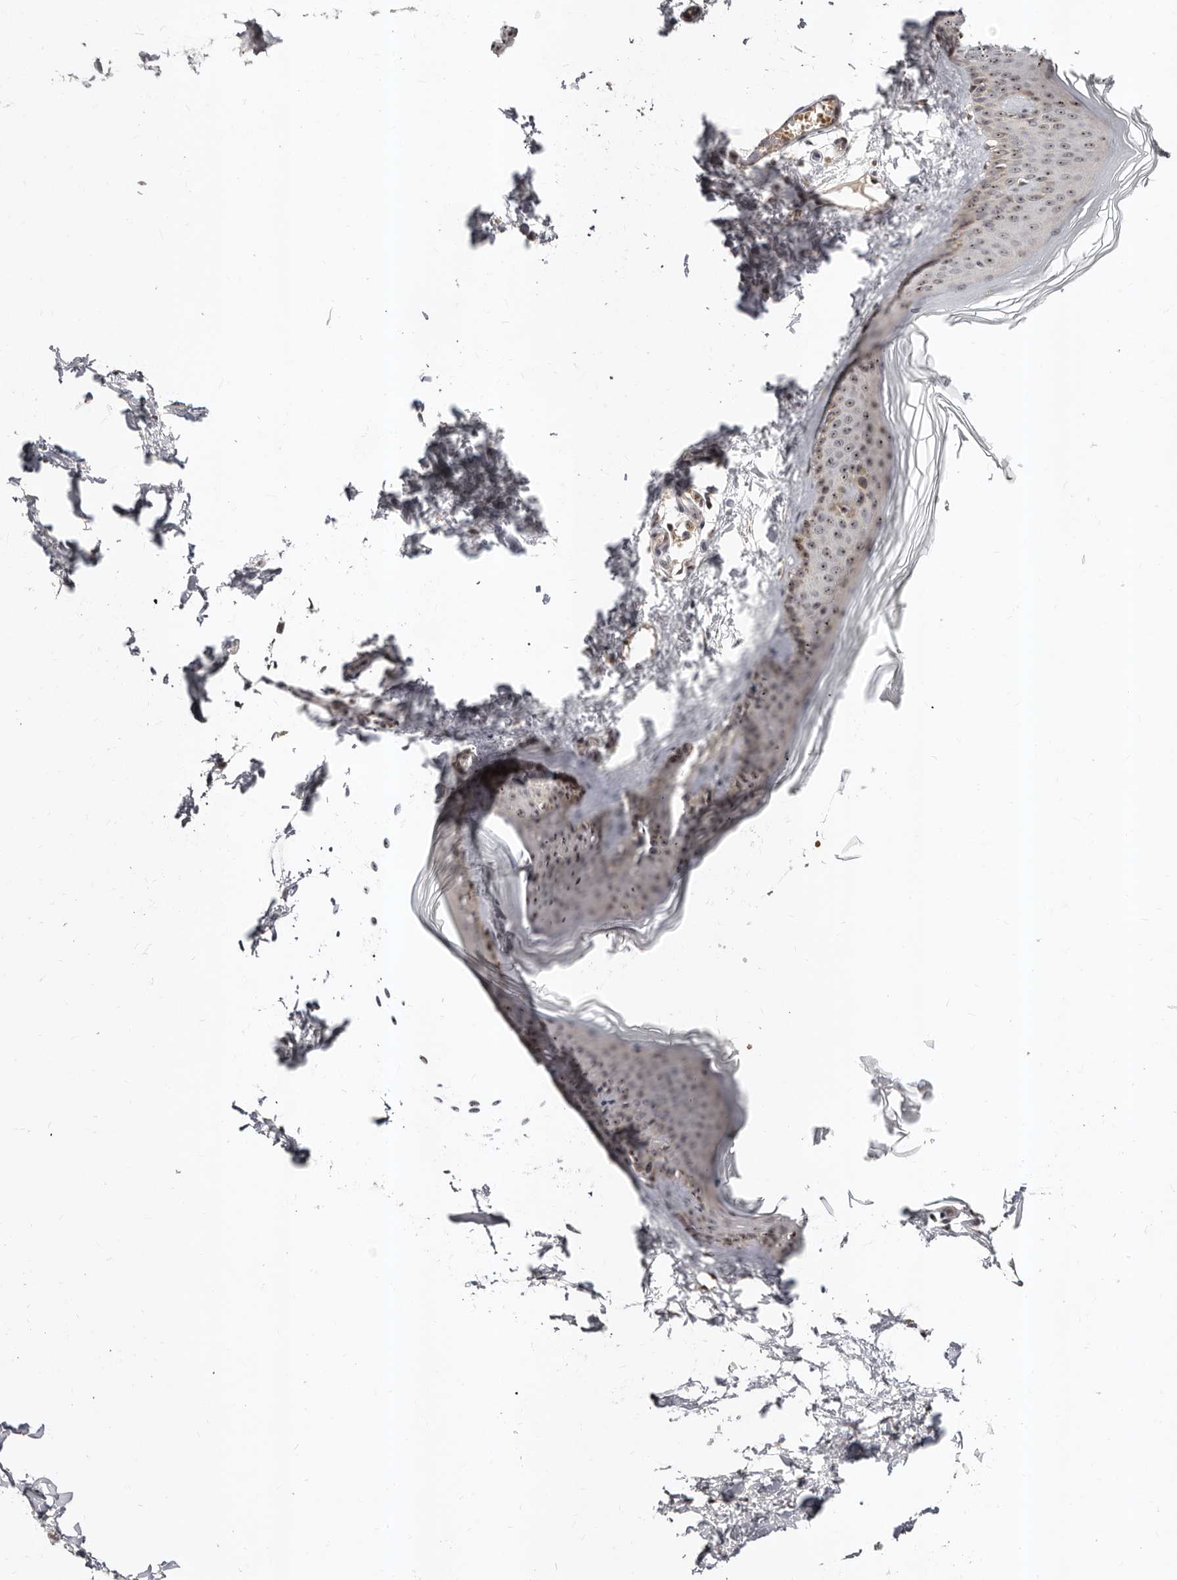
{"staining": {"intensity": "moderate", "quantity": ">75%", "location": "nuclear"}, "tissue": "skin", "cell_type": "Fibroblasts", "image_type": "normal", "snomed": [{"axis": "morphology", "description": "Normal tissue, NOS"}, {"axis": "topography", "description": "Skin"}], "caption": "Protein expression analysis of unremarkable skin reveals moderate nuclear staining in approximately >75% of fibroblasts.", "gene": "APOL6", "patient": {"sex": "female", "age": 27}}